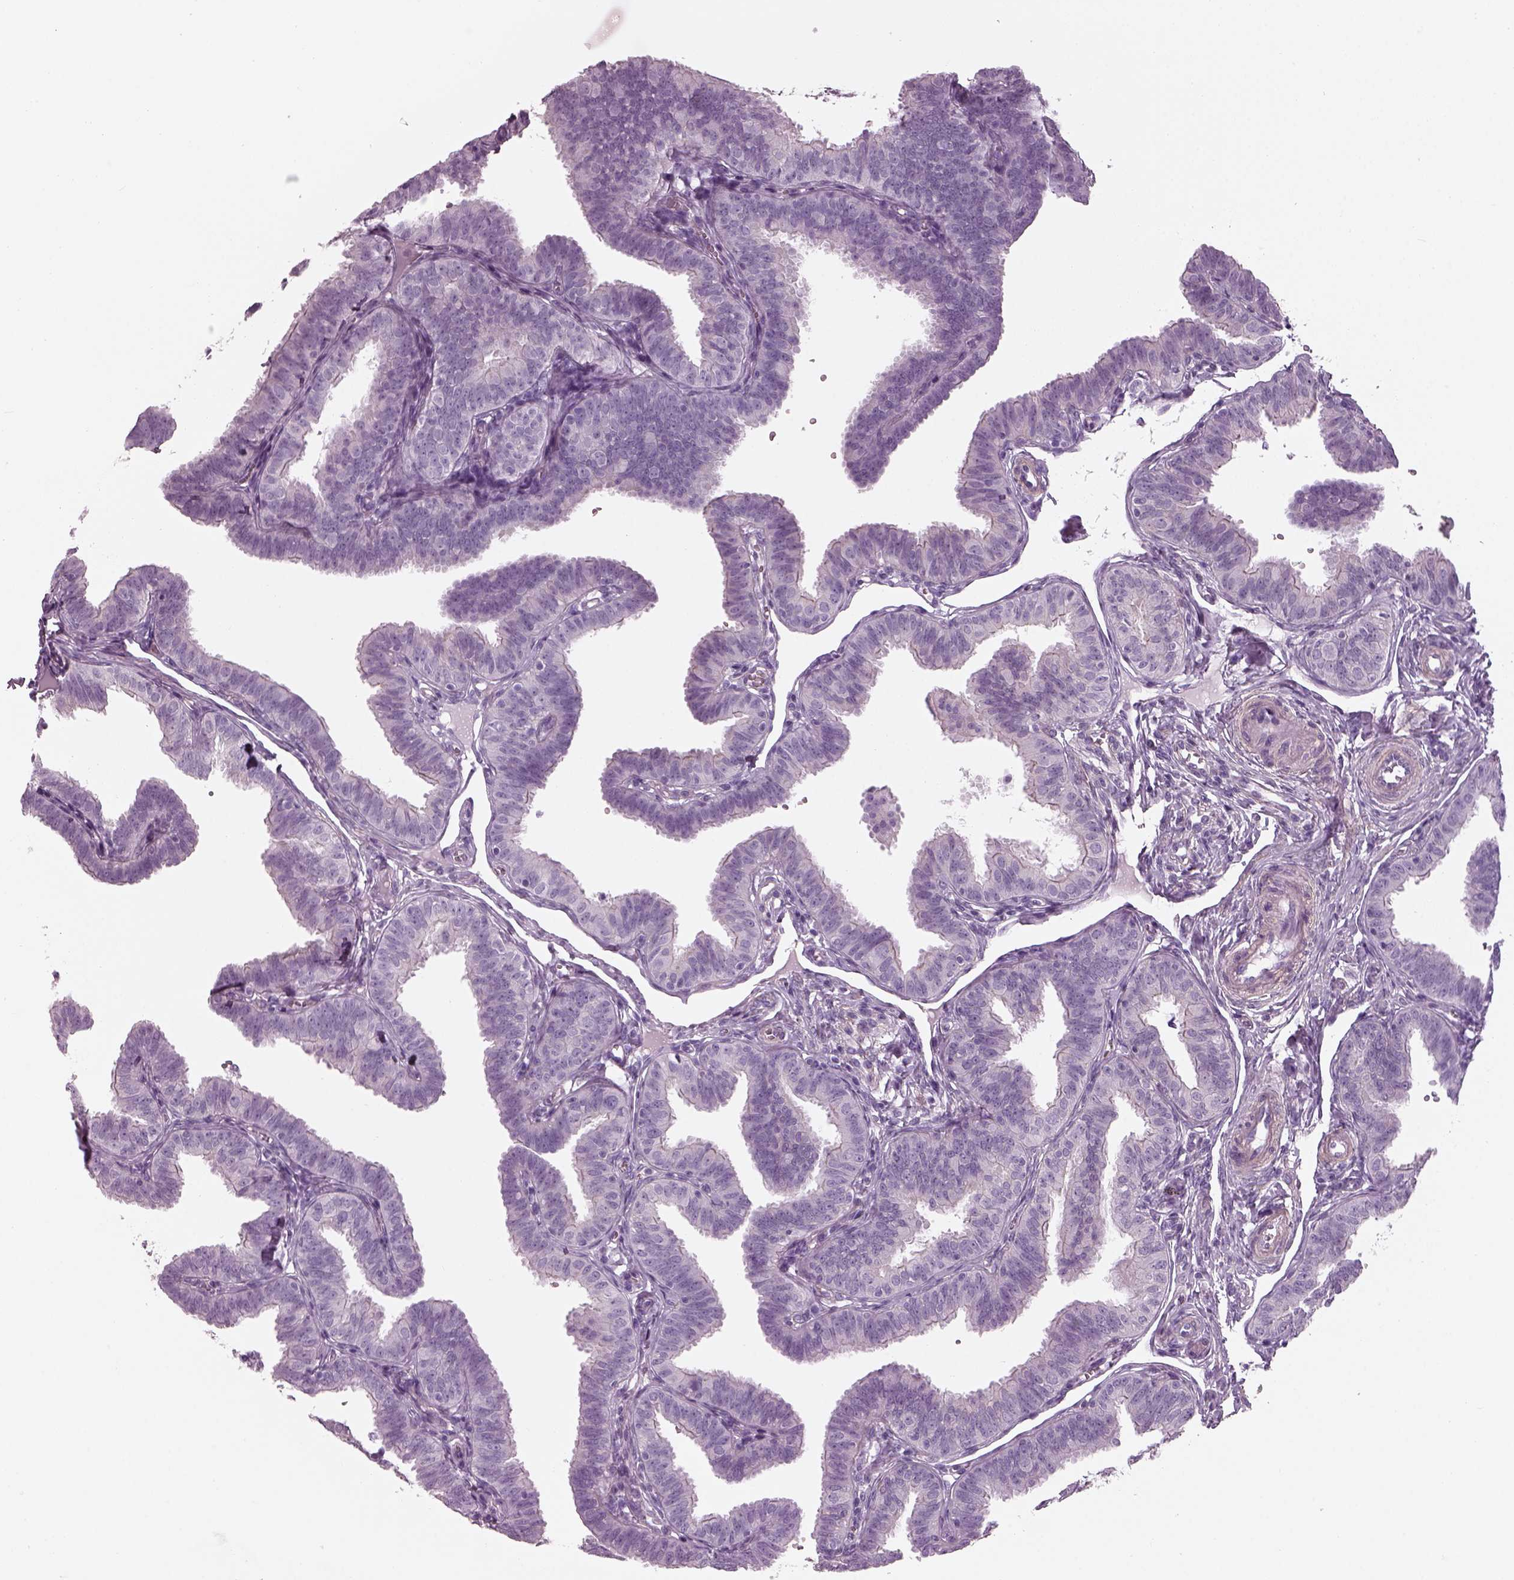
{"staining": {"intensity": "negative", "quantity": "none", "location": "none"}, "tissue": "fallopian tube", "cell_type": "Glandular cells", "image_type": "normal", "snomed": [{"axis": "morphology", "description": "Normal tissue, NOS"}, {"axis": "topography", "description": "Fallopian tube"}], "caption": "IHC micrograph of benign fallopian tube stained for a protein (brown), which reveals no positivity in glandular cells.", "gene": "BFSP1", "patient": {"sex": "female", "age": 25}}